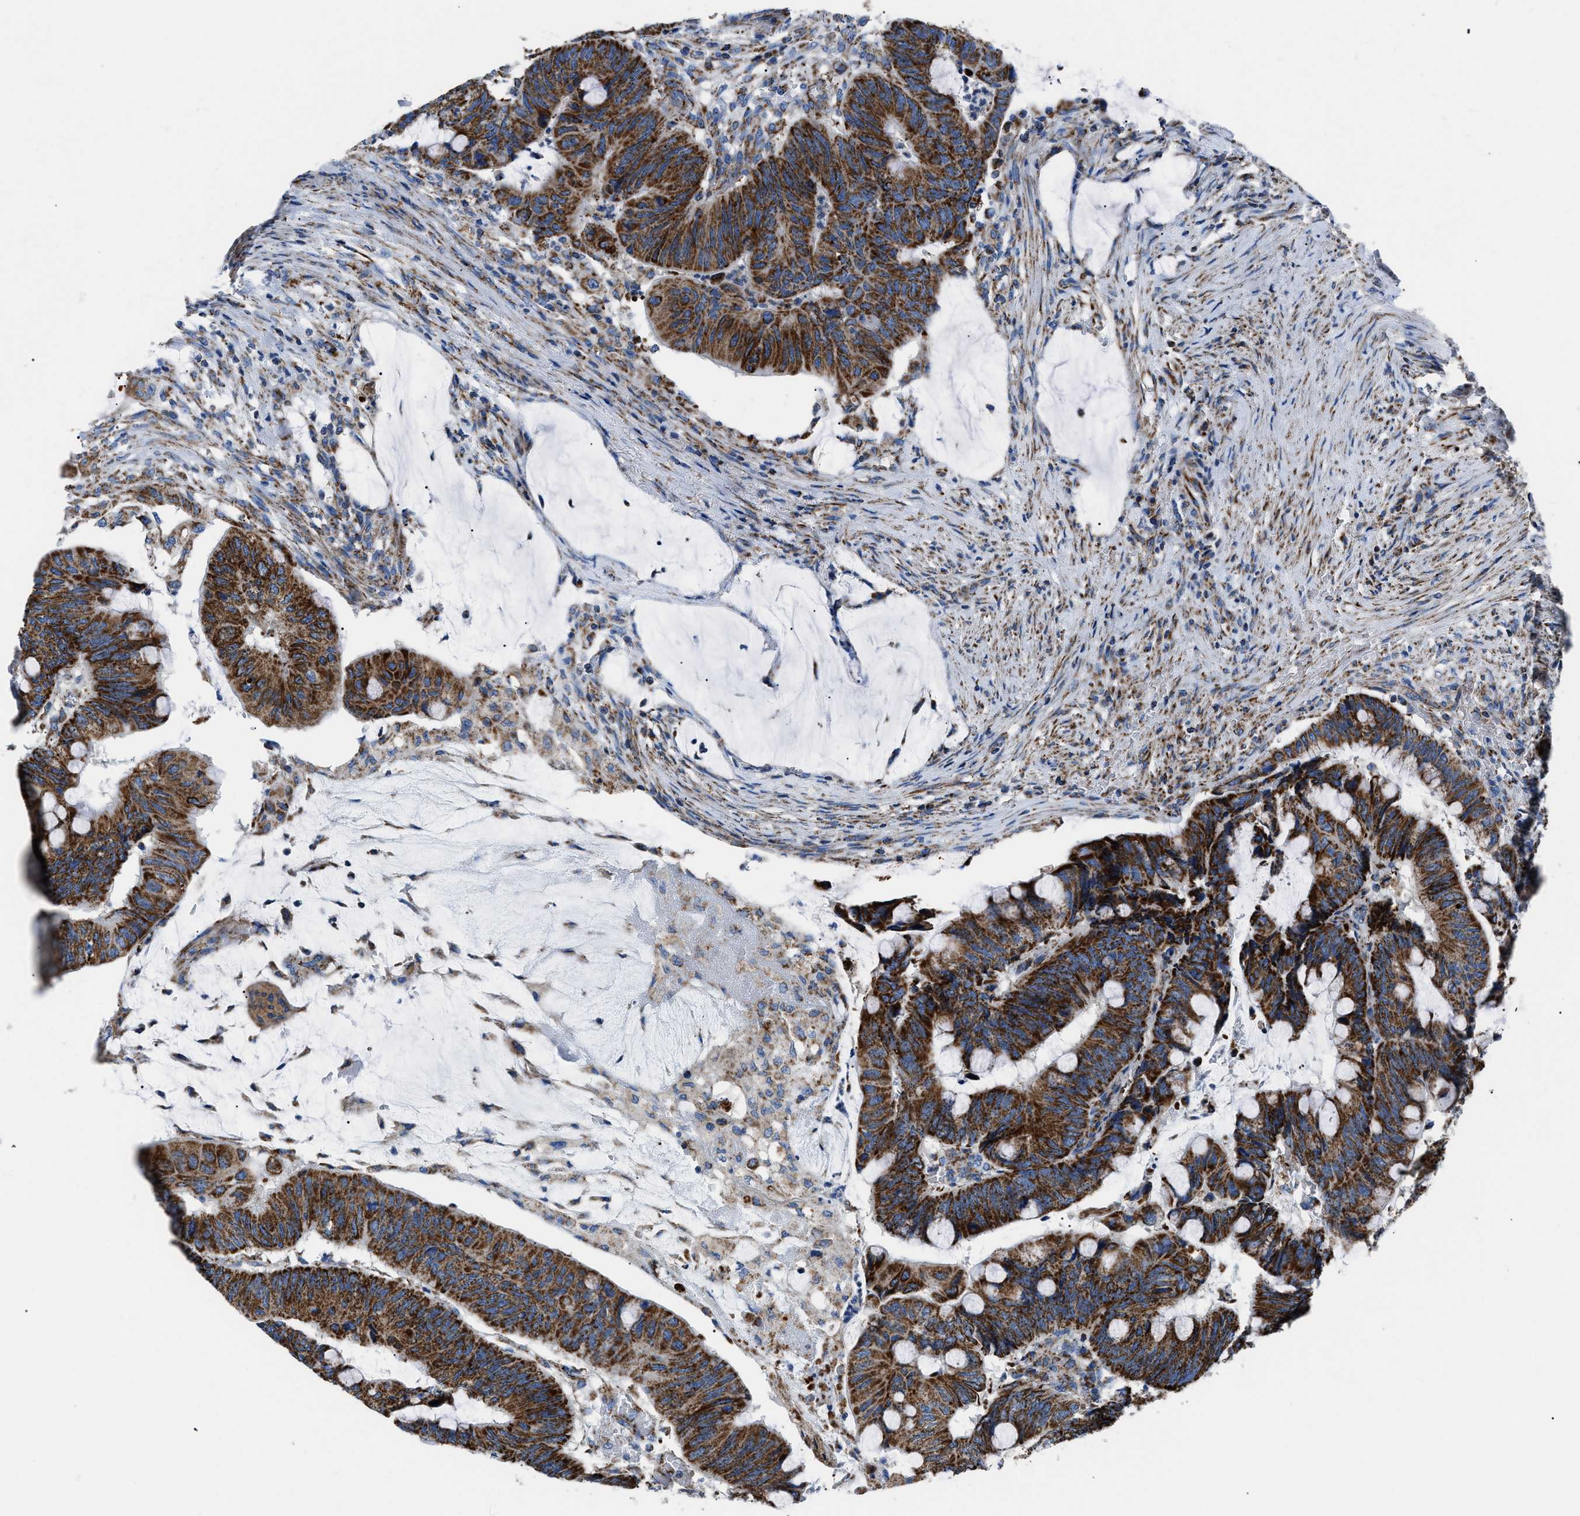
{"staining": {"intensity": "strong", "quantity": ">75%", "location": "cytoplasmic/membranous"}, "tissue": "colorectal cancer", "cell_type": "Tumor cells", "image_type": "cancer", "snomed": [{"axis": "morphology", "description": "Normal tissue, NOS"}, {"axis": "morphology", "description": "Adenocarcinoma, NOS"}, {"axis": "topography", "description": "Rectum"}, {"axis": "topography", "description": "Peripheral nerve tissue"}], "caption": "Tumor cells display high levels of strong cytoplasmic/membranous staining in about >75% of cells in human adenocarcinoma (colorectal).", "gene": "PHB2", "patient": {"sex": "male", "age": 92}}